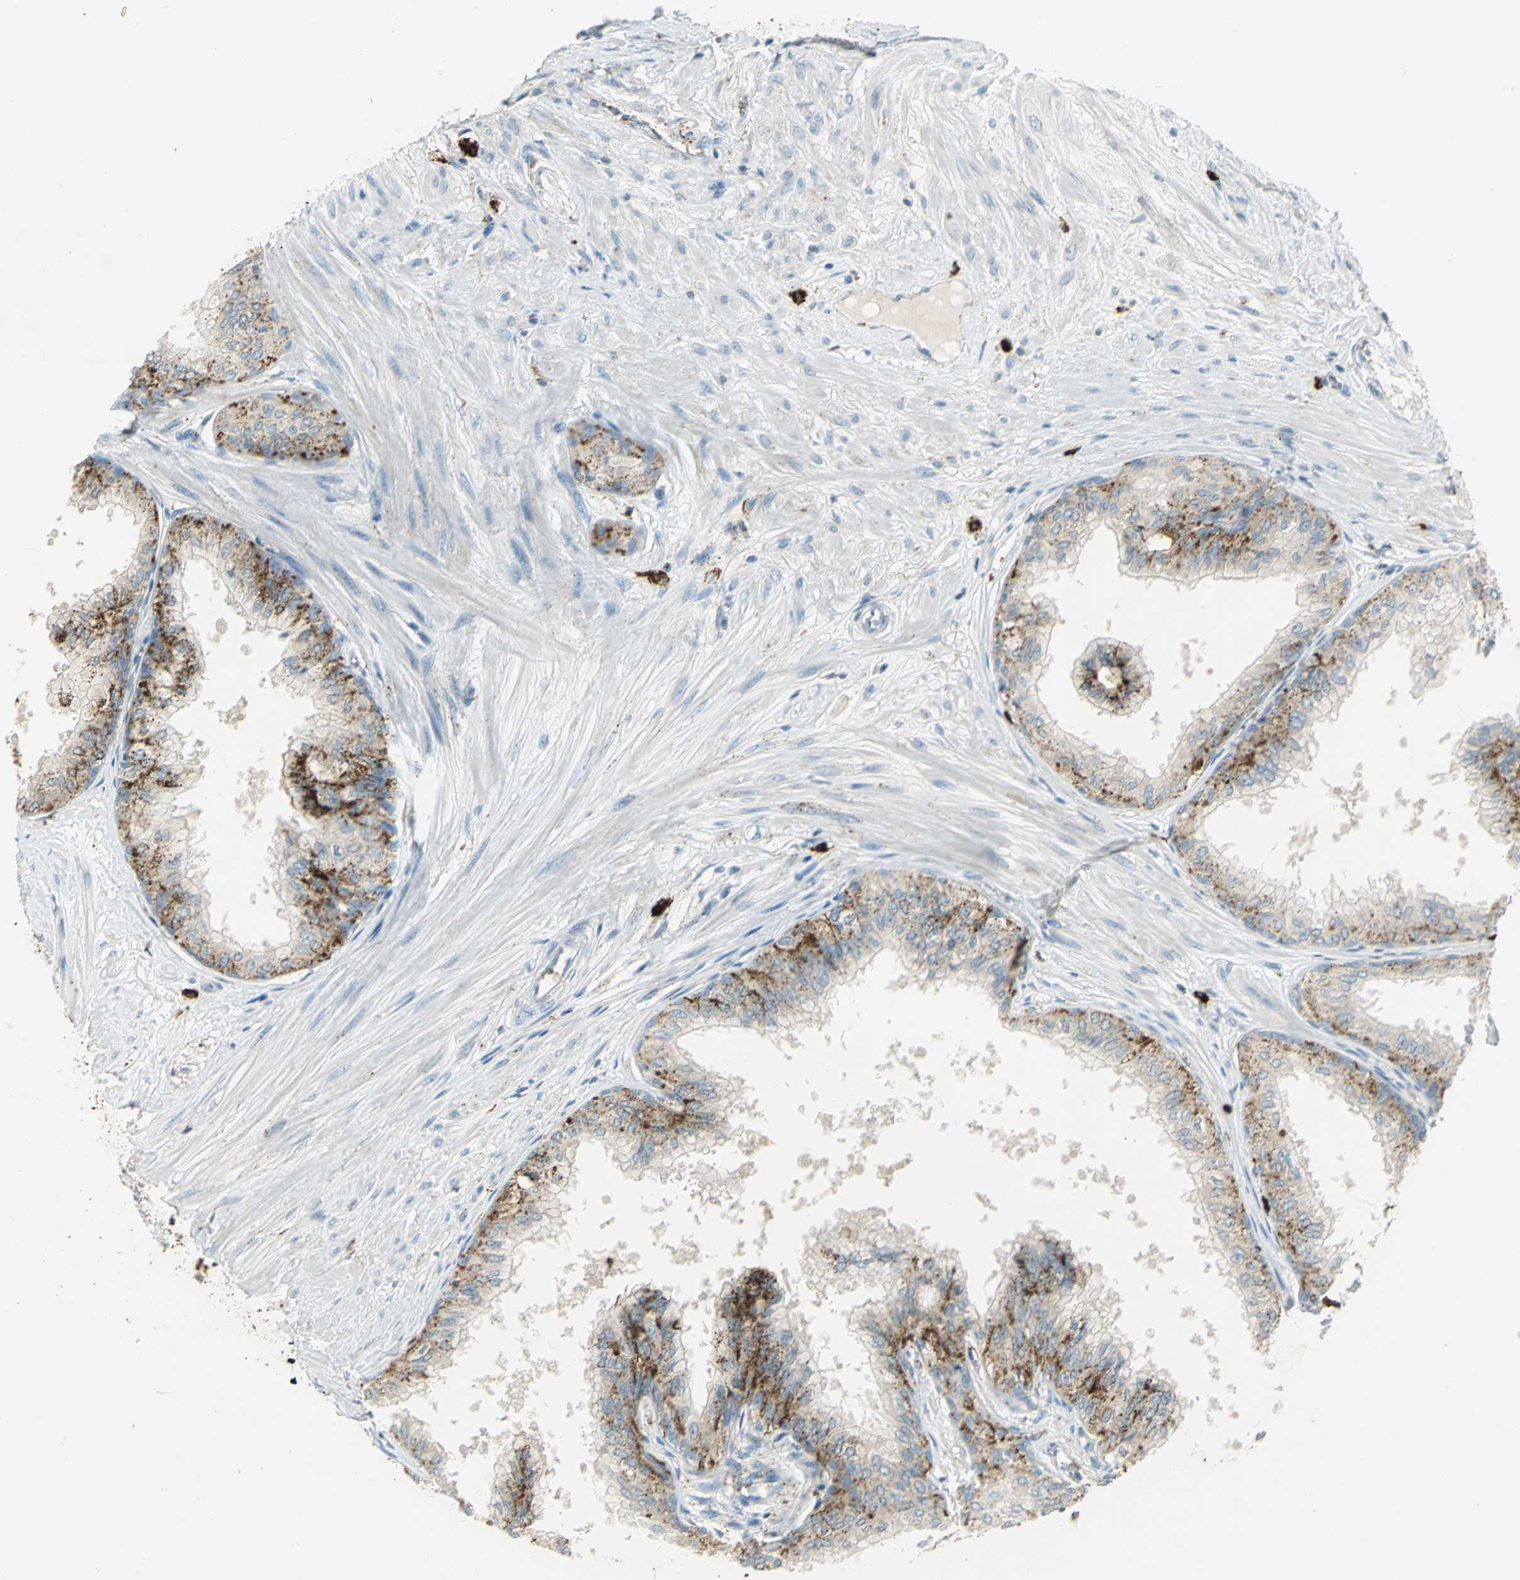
{"staining": {"intensity": "moderate", "quantity": ">75%", "location": "cytoplasmic/membranous"}, "tissue": "prostate", "cell_type": "Glandular cells", "image_type": "normal", "snomed": [{"axis": "morphology", "description": "Normal tissue, NOS"}, {"axis": "topography", "description": "Prostate"}, {"axis": "topography", "description": "Seminal veicle"}], "caption": "Immunohistochemistry (IHC) of normal prostate displays medium levels of moderate cytoplasmic/membranous positivity in about >75% of glandular cells. (brown staining indicates protein expression, while blue staining denotes nuclei).", "gene": "ARSA", "patient": {"sex": "male", "age": 60}}